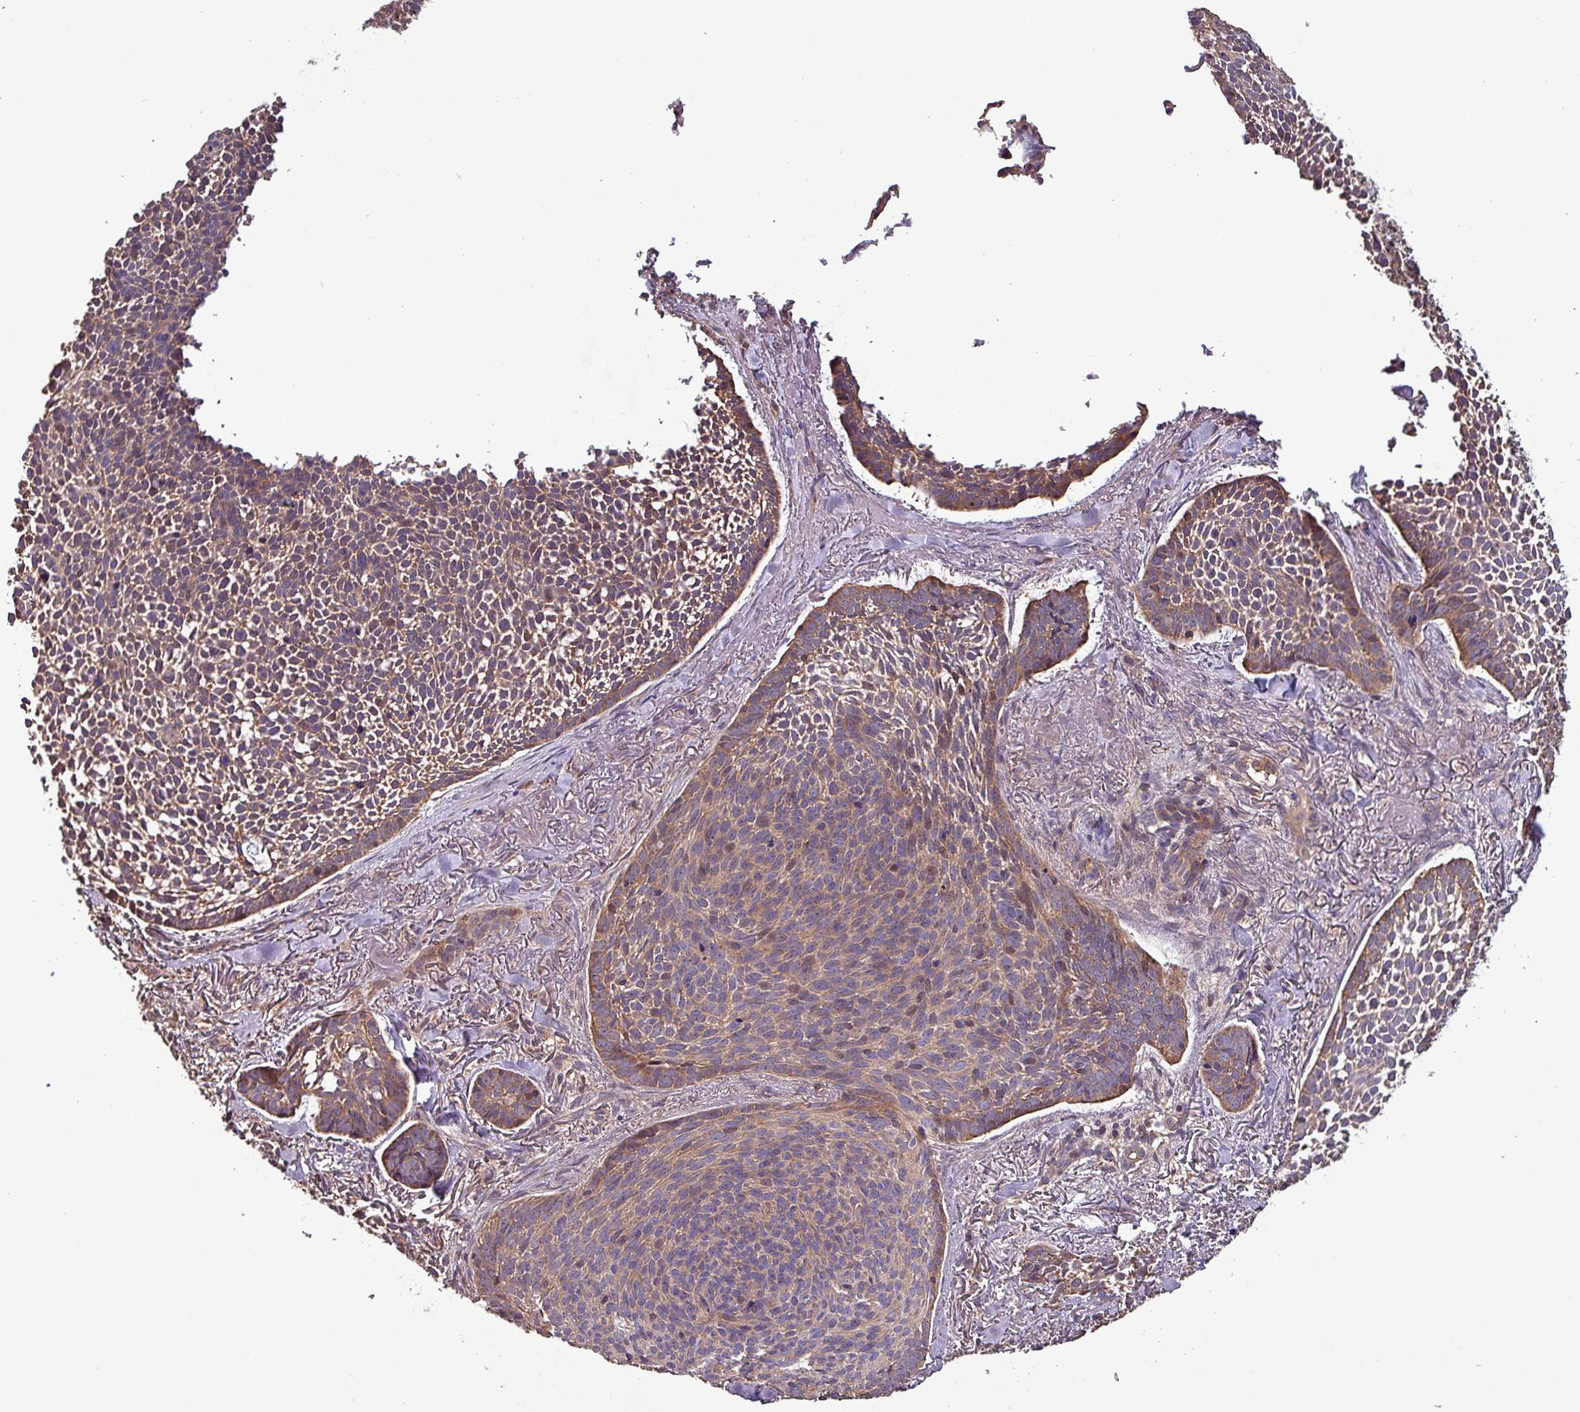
{"staining": {"intensity": "weak", "quantity": ">75%", "location": "cytoplasmic/membranous"}, "tissue": "skin cancer", "cell_type": "Tumor cells", "image_type": "cancer", "snomed": [{"axis": "morphology", "description": "Basal cell carcinoma"}, {"axis": "topography", "description": "Skin"}], "caption": "Immunohistochemical staining of skin basal cell carcinoma displays weak cytoplasmic/membranous protein expression in about >75% of tumor cells.", "gene": "PAFAH1B2", "patient": {"sex": "male", "age": 70}}